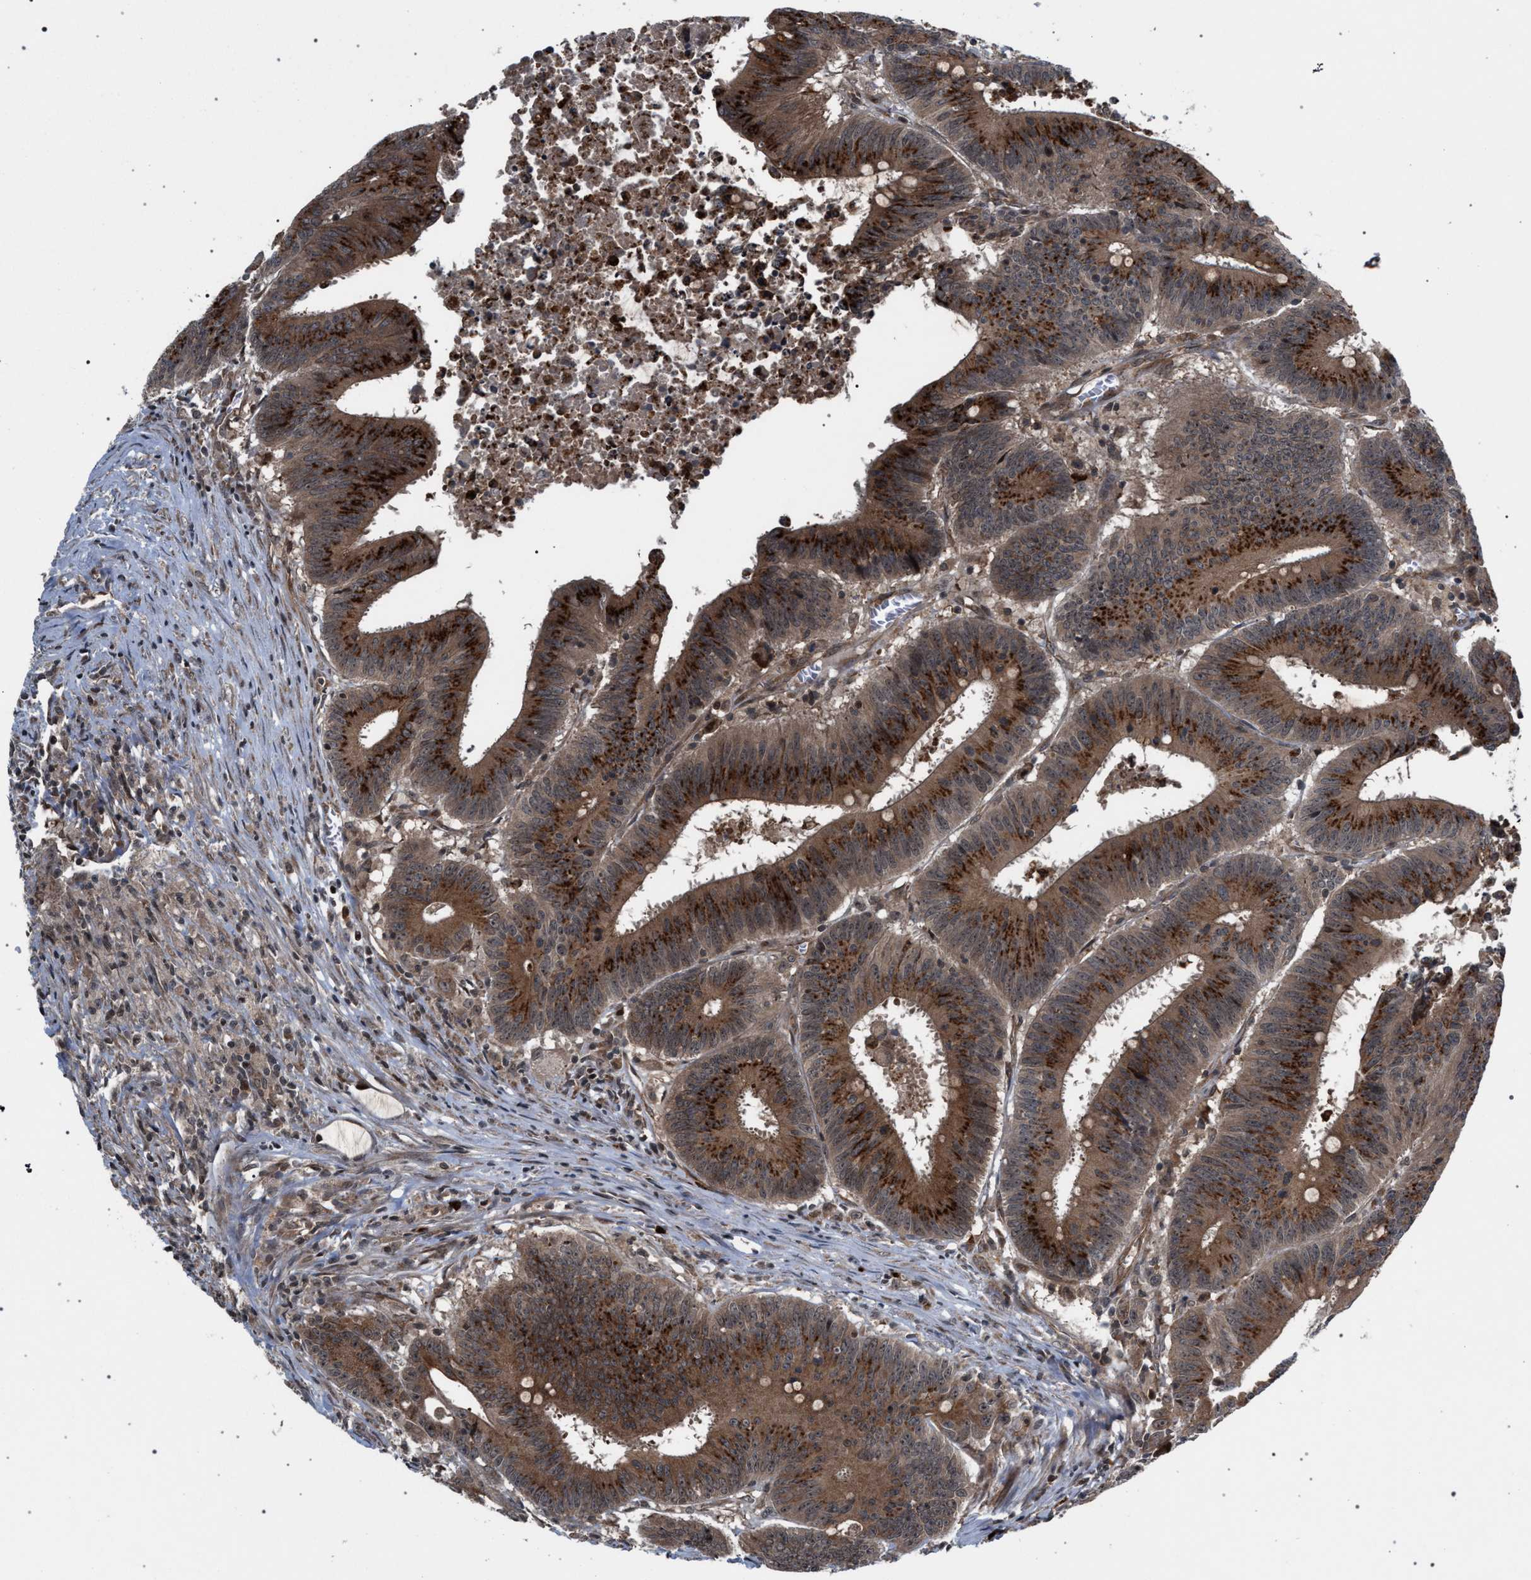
{"staining": {"intensity": "strong", "quantity": ">75%", "location": "cytoplasmic/membranous"}, "tissue": "colorectal cancer", "cell_type": "Tumor cells", "image_type": "cancer", "snomed": [{"axis": "morphology", "description": "Adenocarcinoma, NOS"}, {"axis": "topography", "description": "Colon"}], "caption": "There is high levels of strong cytoplasmic/membranous positivity in tumor cells of colorectal cancer (adenocarcinoma), as demonstrated by immunohistochemical staining (brown color).", "gene": "IRAK4", "patient": {"sex": "male", "age": 45}}